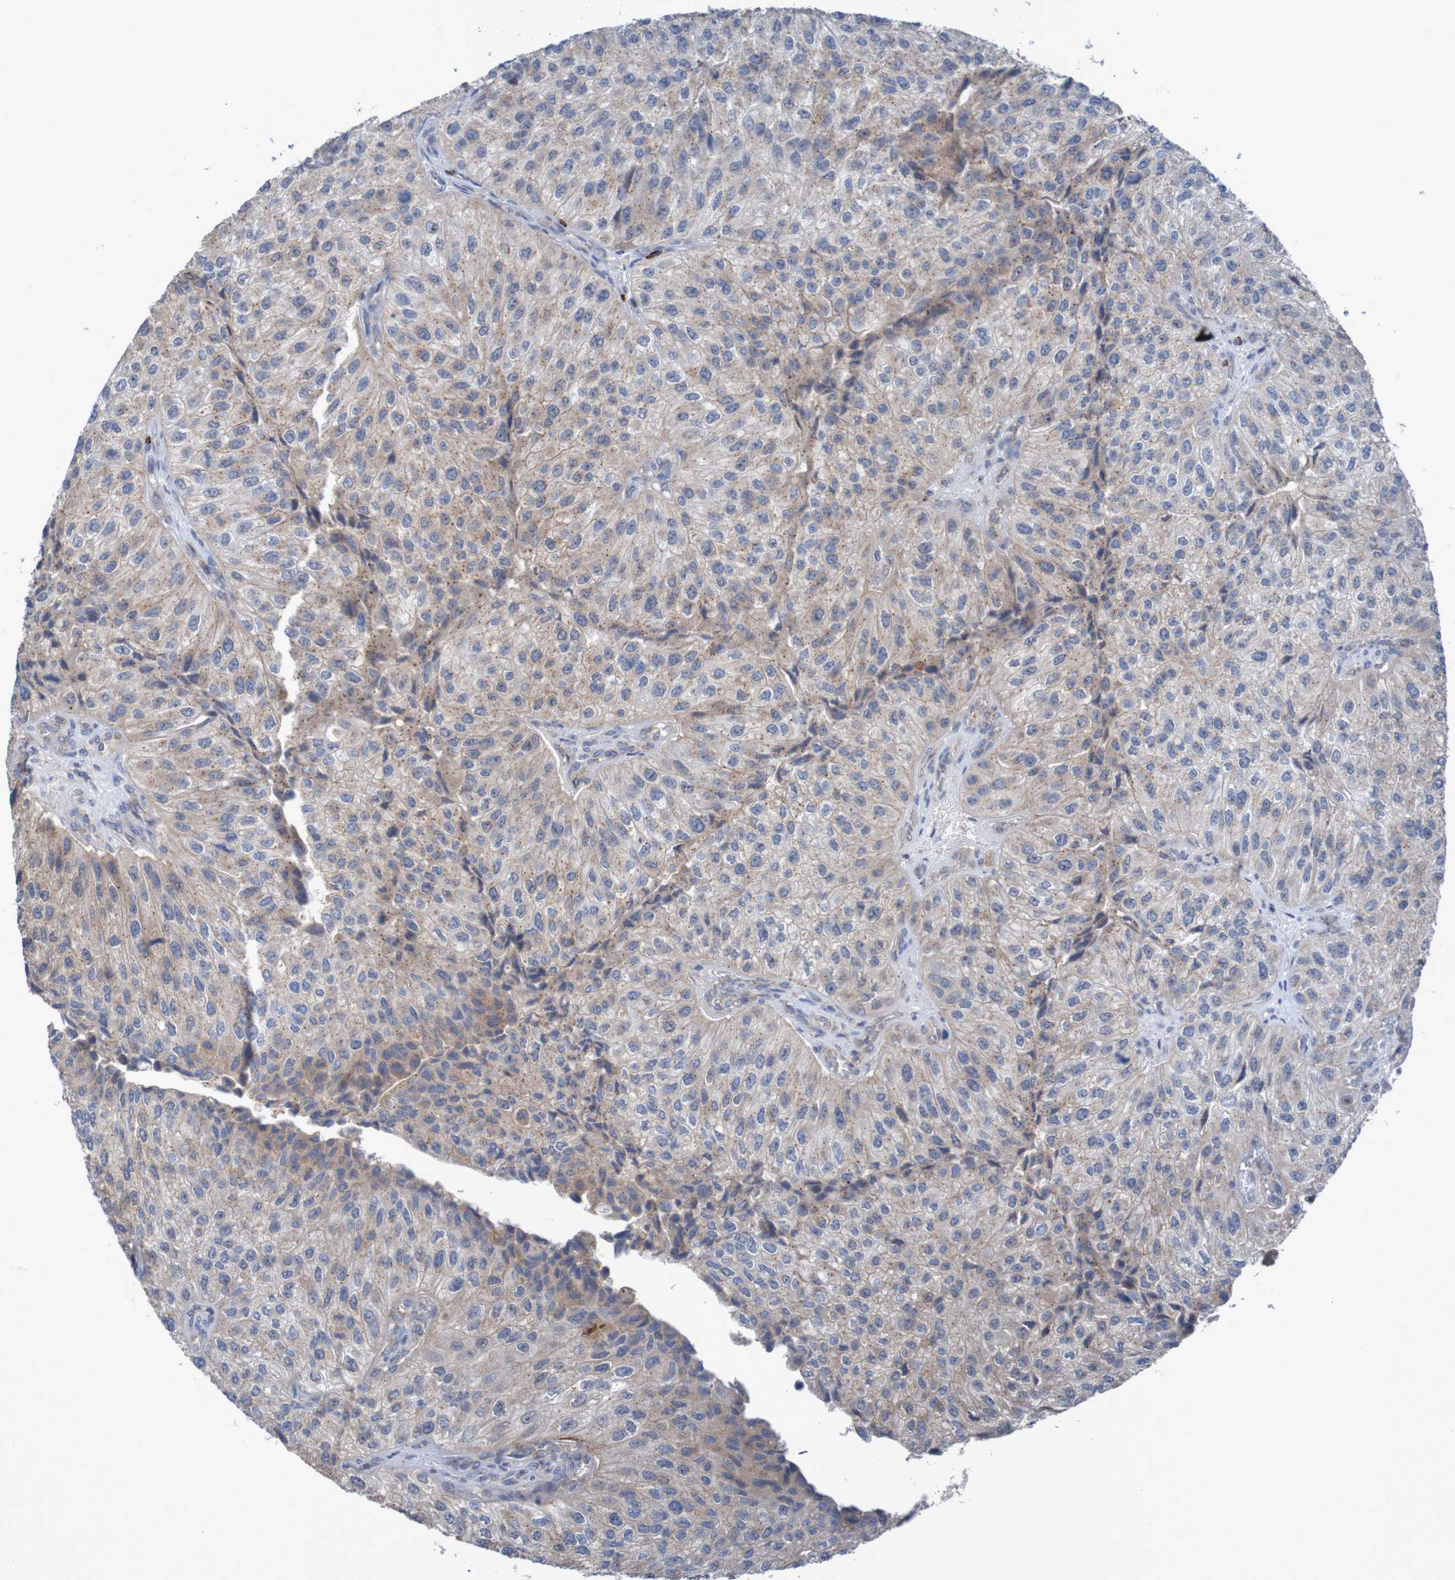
{"staining": {"intensity": "negative", "quantity": "none", "location": "none"}, "tissue": "urothelial cancer", "cell_type": "Tumor cells", "image_type": "cancer", "snomed": [{"axis": "morphology", "description": "Urothelial carcinoma, High grade"}, {"axis": "topography", "description": "Kidney"}, {"axis": "topography", "description": "Urinary bladder"}], "caption": "Urothelial cancer stained for a protein using immunohistochemistry demonstrates no staining tumor cells.", "gene": "ANGPT4", "patient": {"sex": "male", "age": 77}}